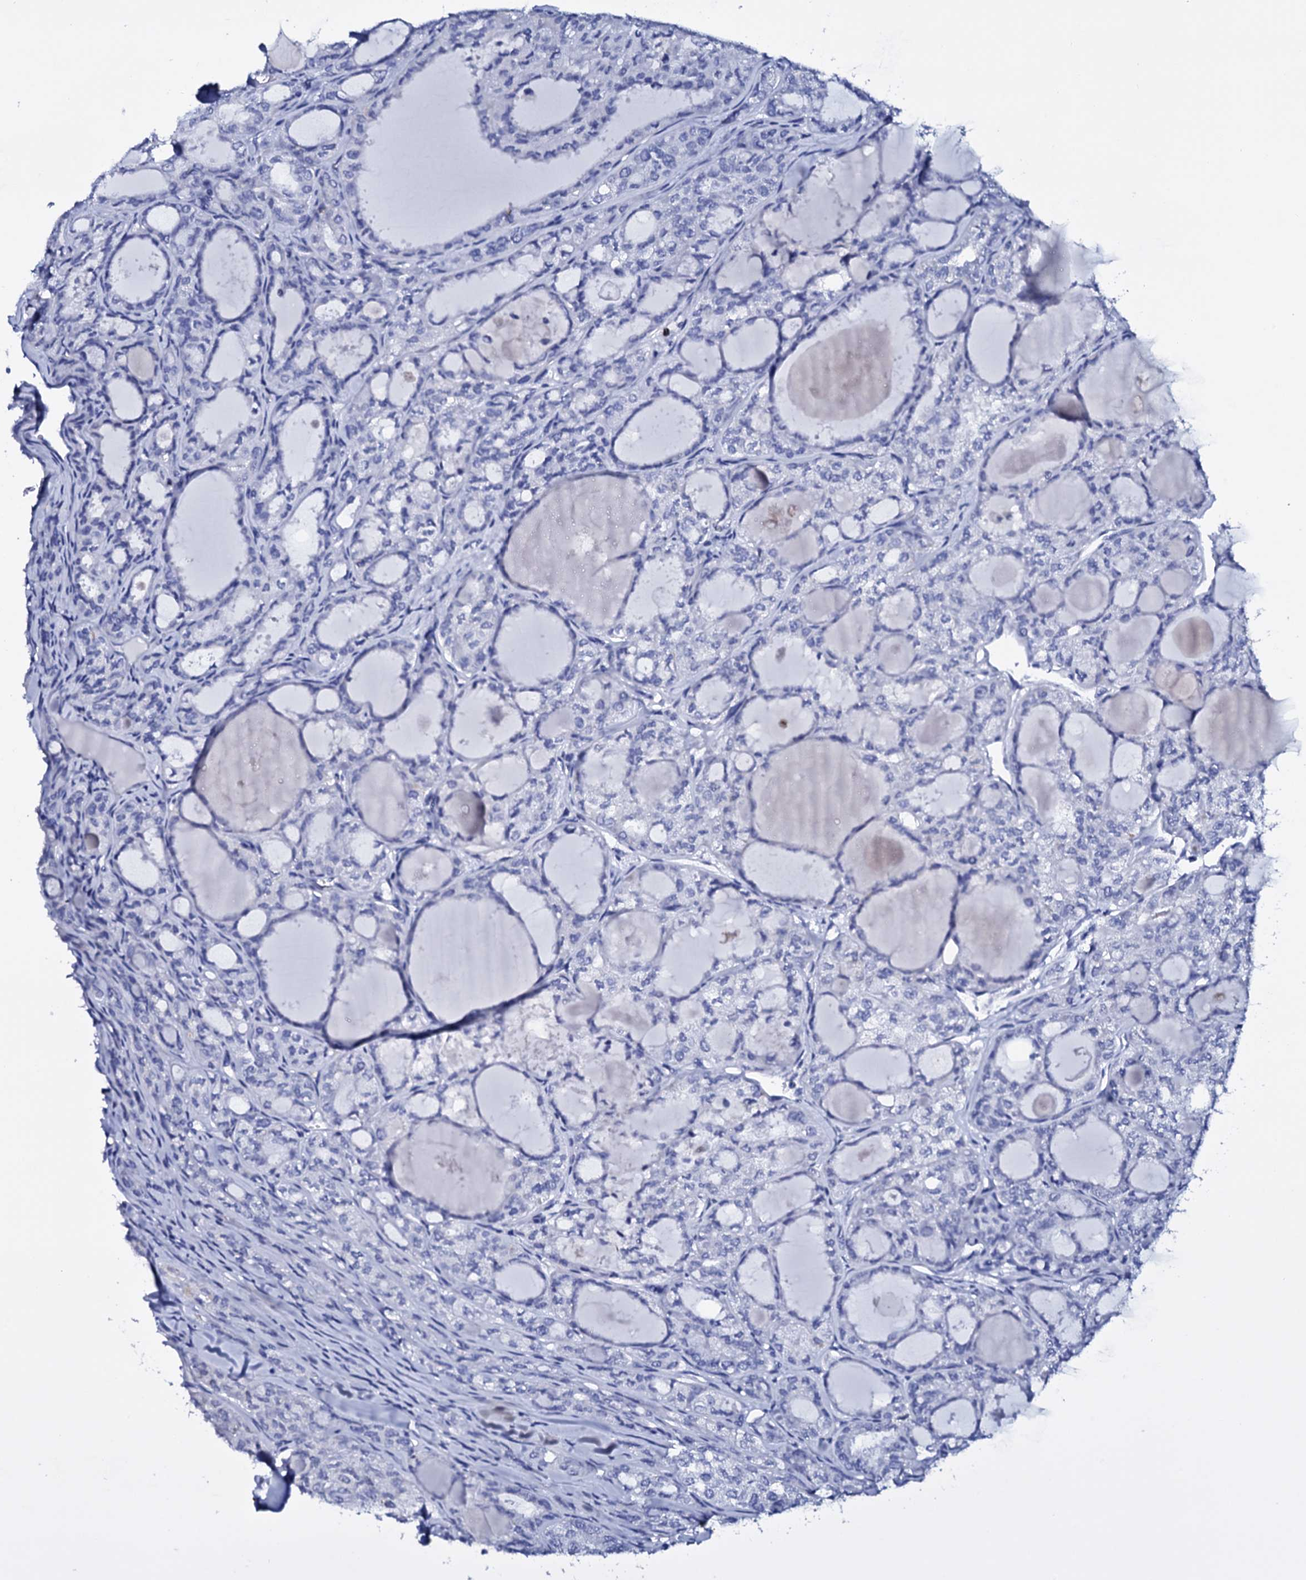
{"staining": {"intensity": "negative", "quantity": "none", "location": "none"}, "tissue": "thyroid cancer", "cell_type": "Tumor cells", "image_type": "cancer", "snomed": [{"axis": "morphology", "description": "Follicular adenoma carcinoma, NOS"}, {"axis": "topography", "description": "Thyroid gland"}], "caption": "A high-resolution histopathology image shows IHC staining of thyroid follicular adenoma carcinoma, which reveals no significant expression in tumor cells.", "gene": "ITPRID2", "patient": {"sex": "male", "age": 75}}